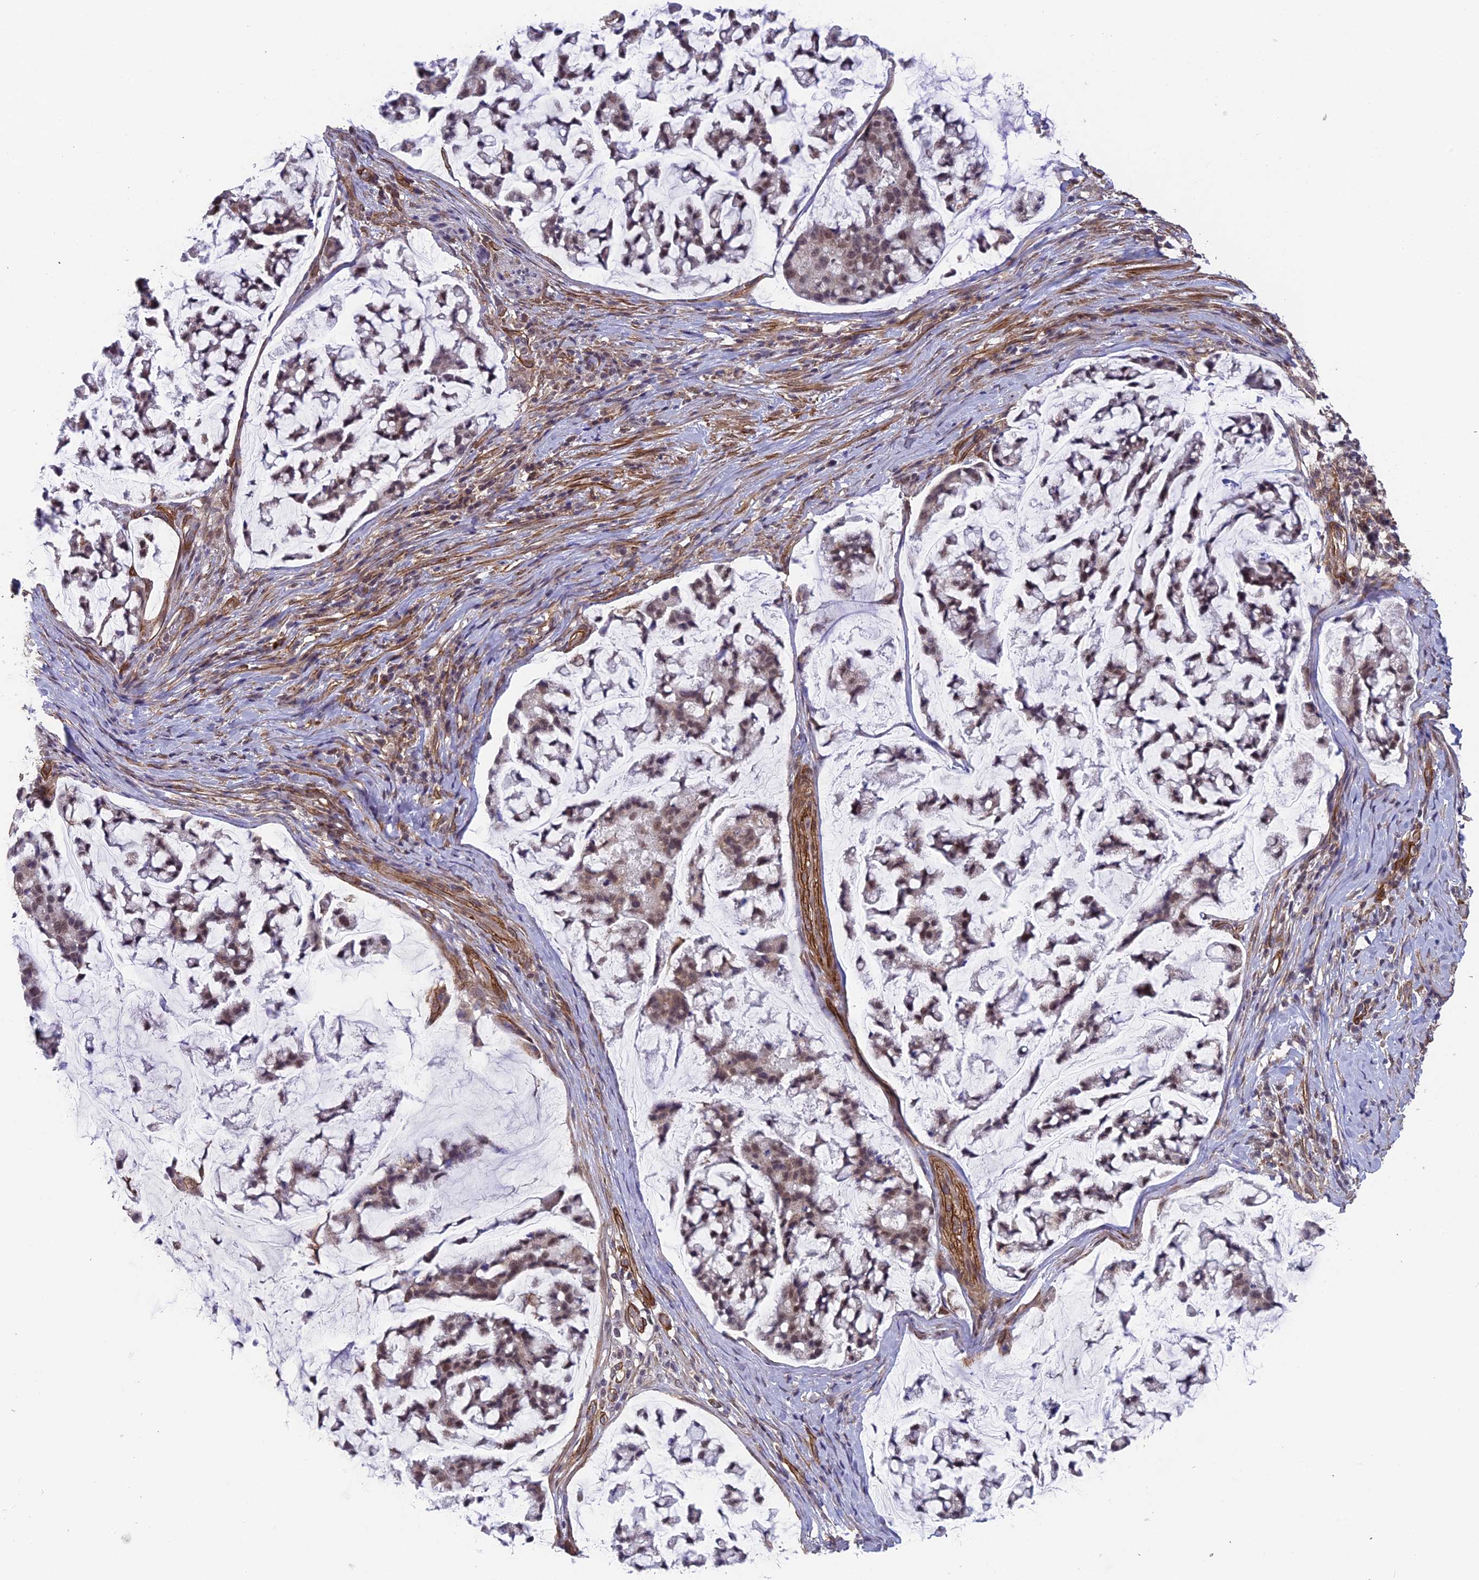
{"staining": {"intensity": "weak", "quantity": "25%-75%", "location": "nuclear"}, "tissue": "stomach cancer", "cell_type": "Tumor cells", "image_type": "cancer", "snomed": [{"axis": "morphology", "description": "Adenocarcinoma, NOS"}, {"axis": "topography", "description": "Stomach, lower"}], "caption": "A photomicrograph of stomach cancer stained for a protein reveals weak nuclear brown staining in tumor cells. Ihc stains the protein of interest in brown and the nuclei are stained blue.", "gene": "TNS1", "patient": {"sex": "male", "age": 67}}